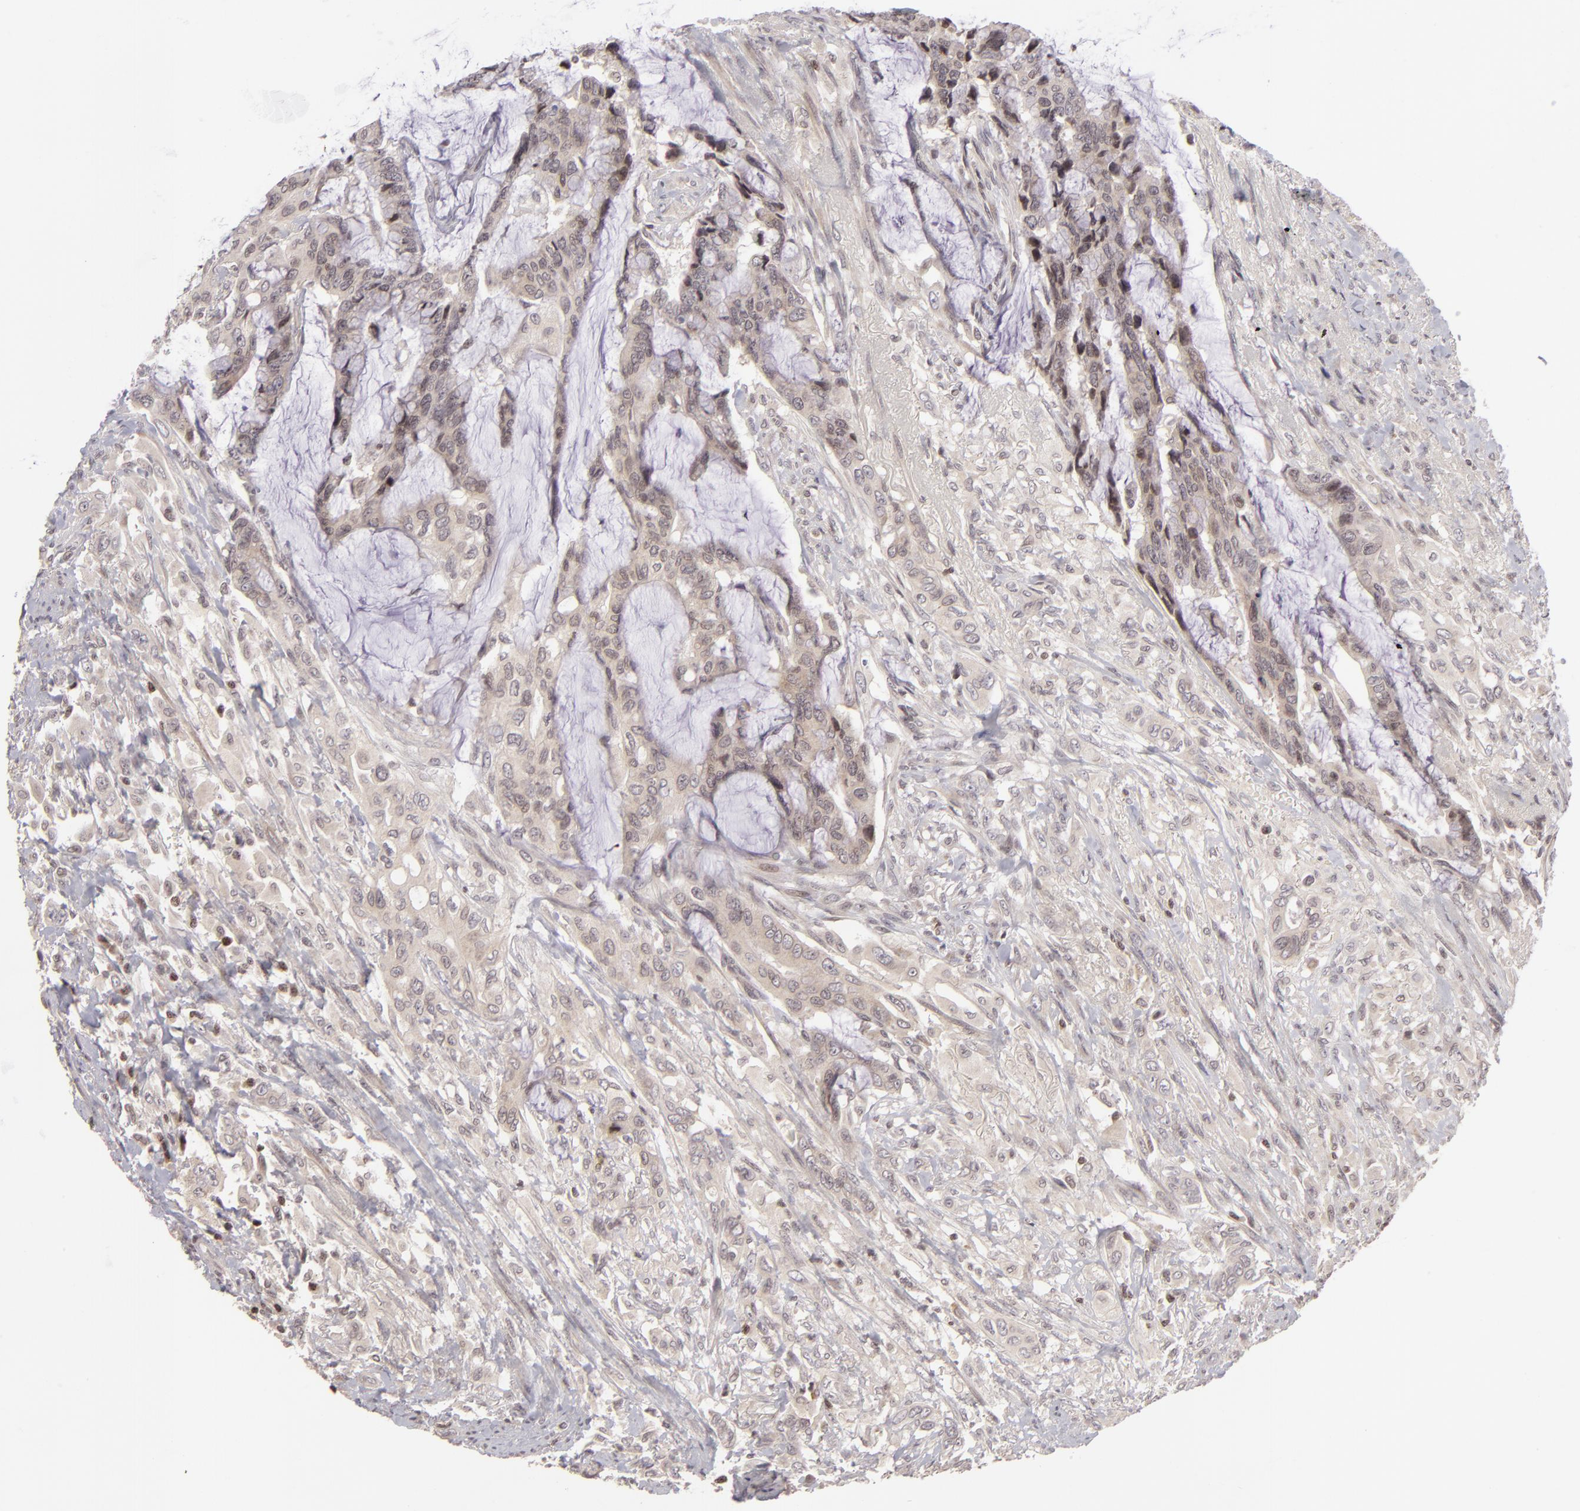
{"staining": {"intensity": "weak", "quantity": "25%-75%", "location": "nuclear"}, "tissue": "colorectal cancer", "cell_type": "Tumor cells", "image_type": "cancer", "snomed": [{"axis": "morphology", "description": "Adenocarcinoma, NOS"}, {"axis": "topography", "description": "Rectum"}], "caption": "Adenocarcinoma (colorectal) stained with DAB immunohistochemistry (IHC) reveals low levels of weak nuclear staining in approximately 25%-75% of tumor cells. Immunohistochemistry stains the protein of interest in brown and the nuclei are stained blue.", "gene": "AKAP6", "patient": {"sex": "female", "age": 59}}